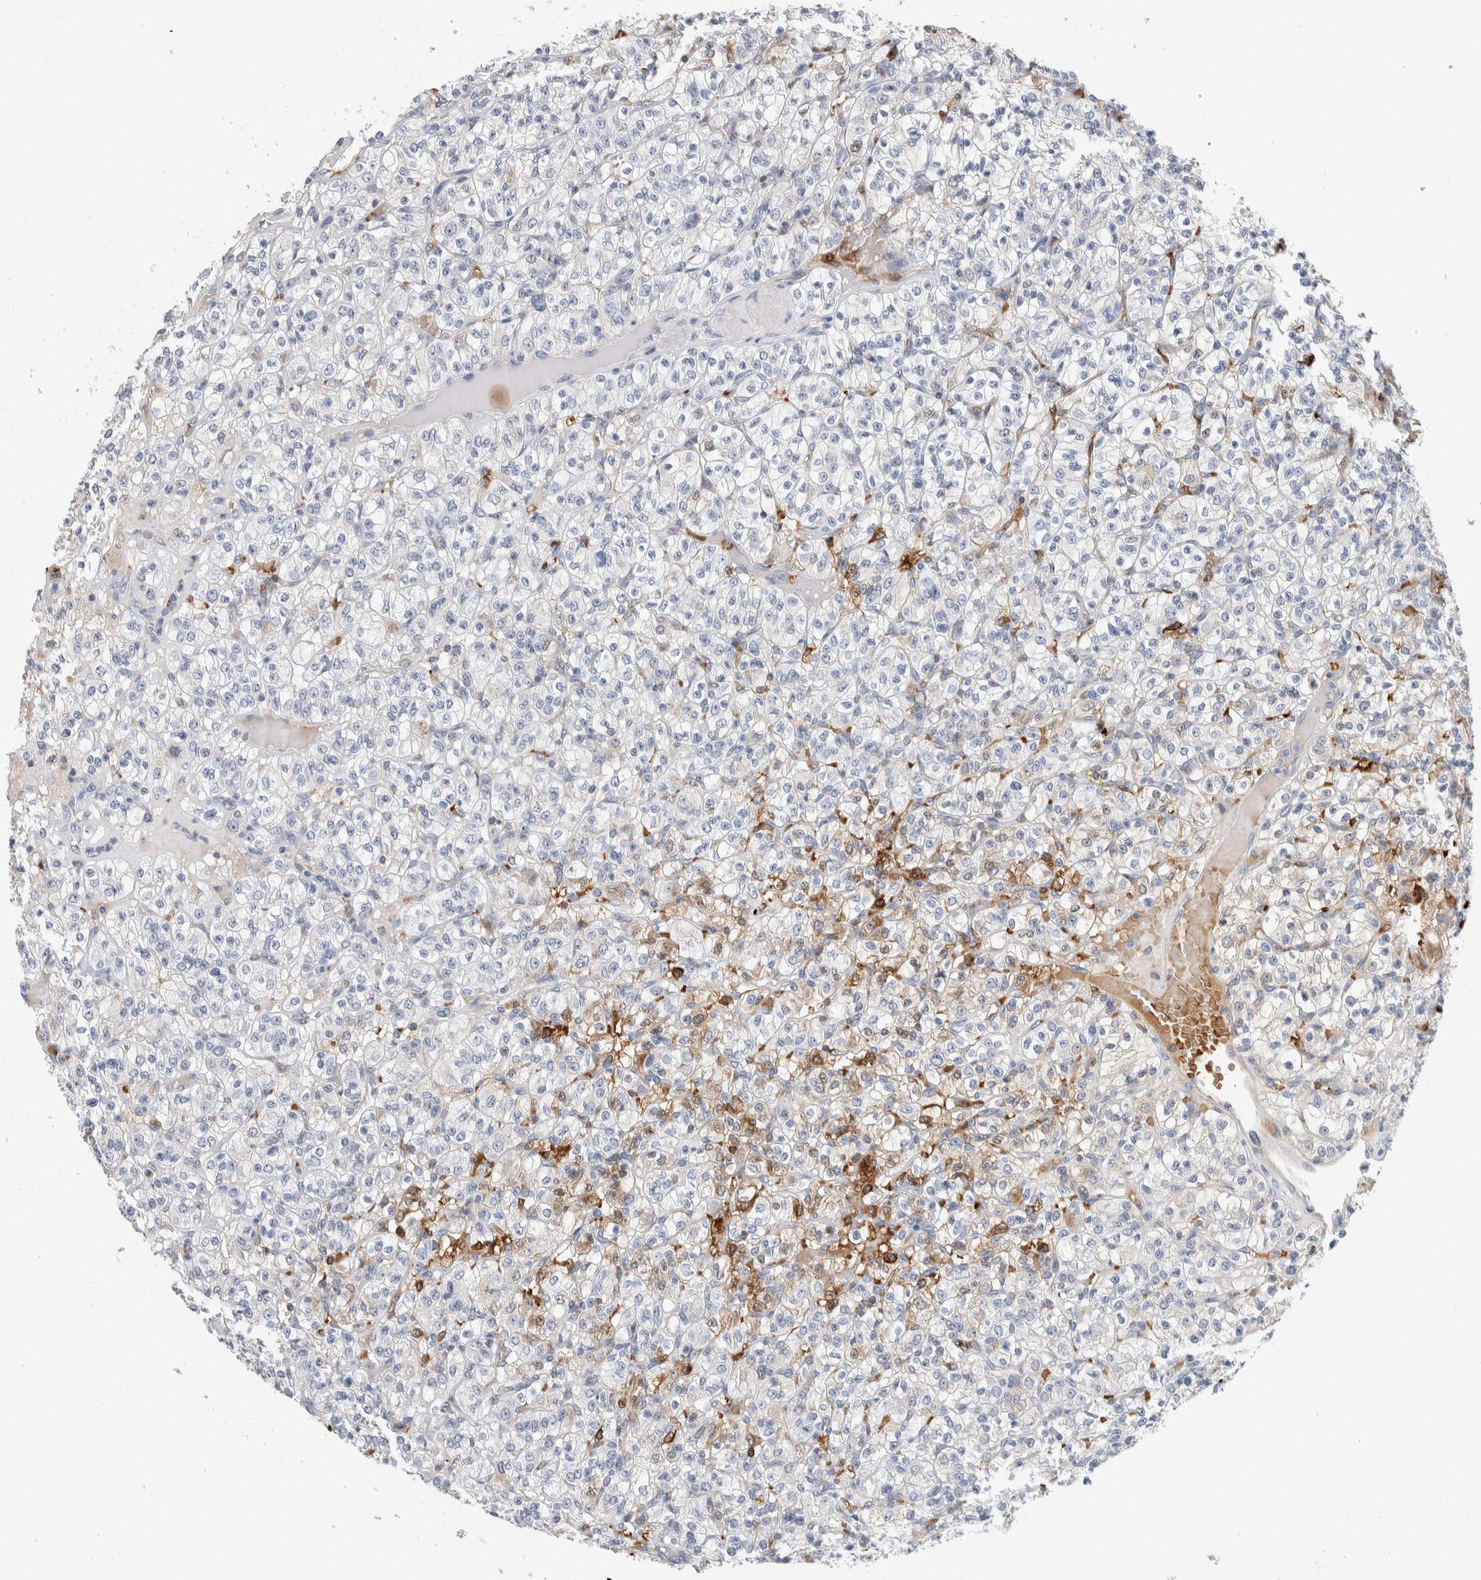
{"staining": {"intensity": "negative", "quantity": "none", "location": "none"}, "tissue": "renal cancer", "cell_type": "Tumor cells", "image_type": "cancer", "snomed": [{"axis": "morphology", "description": "Normal tissue, NOS"}, {"axis": "morphology", "description": "Adenocarcinoma, NOS"}, {"axis": "topography", "description": "Kidney"}], "caption": "Protein analysis of renal cancer exhibits no significant expression in tumor cells.", "gene": "CA1", "patient": {"sex": "female", "age": 72}}